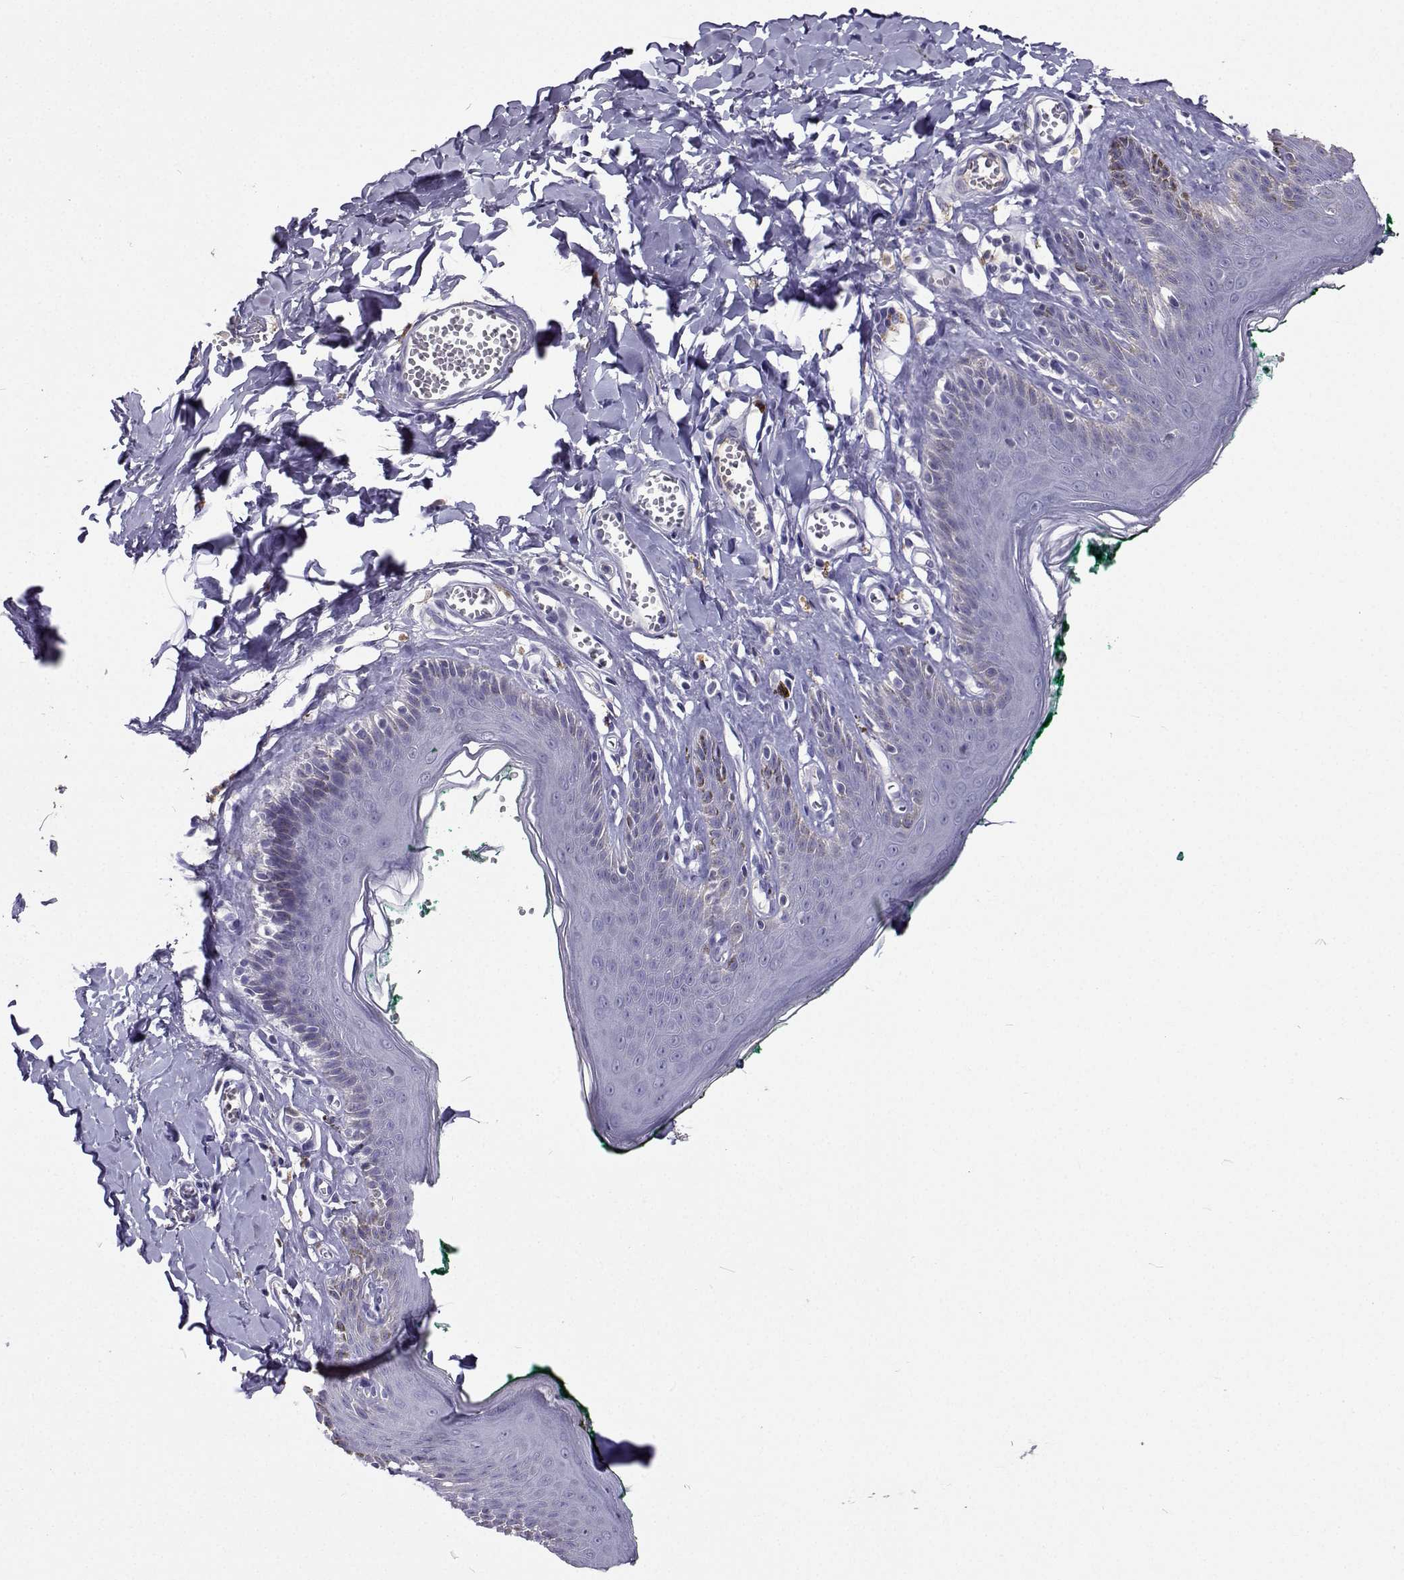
{"staining": {"intensity": "moderate", "quantity": "<25%", "location": "cytoplasmic/membranous"}, "tissue": "skin", "cell_type": "Epidermal cells", "image_type": "normal", "snomed": [{"axis": "morphology", "description": "Normal tissue, NOS"}, {"axis": "topography", "description": "Vulva"}, {"axis": "topography", "description": "Peripheral nerve tissue"}], "caption": "This image exhibits IHC staining of benign skin, with low moderate cytoplasmic/membranous positivity in about <25% of epidermal cells.", "gene": "CFAP44", "patient": {"sex": "female", "age": 66}}